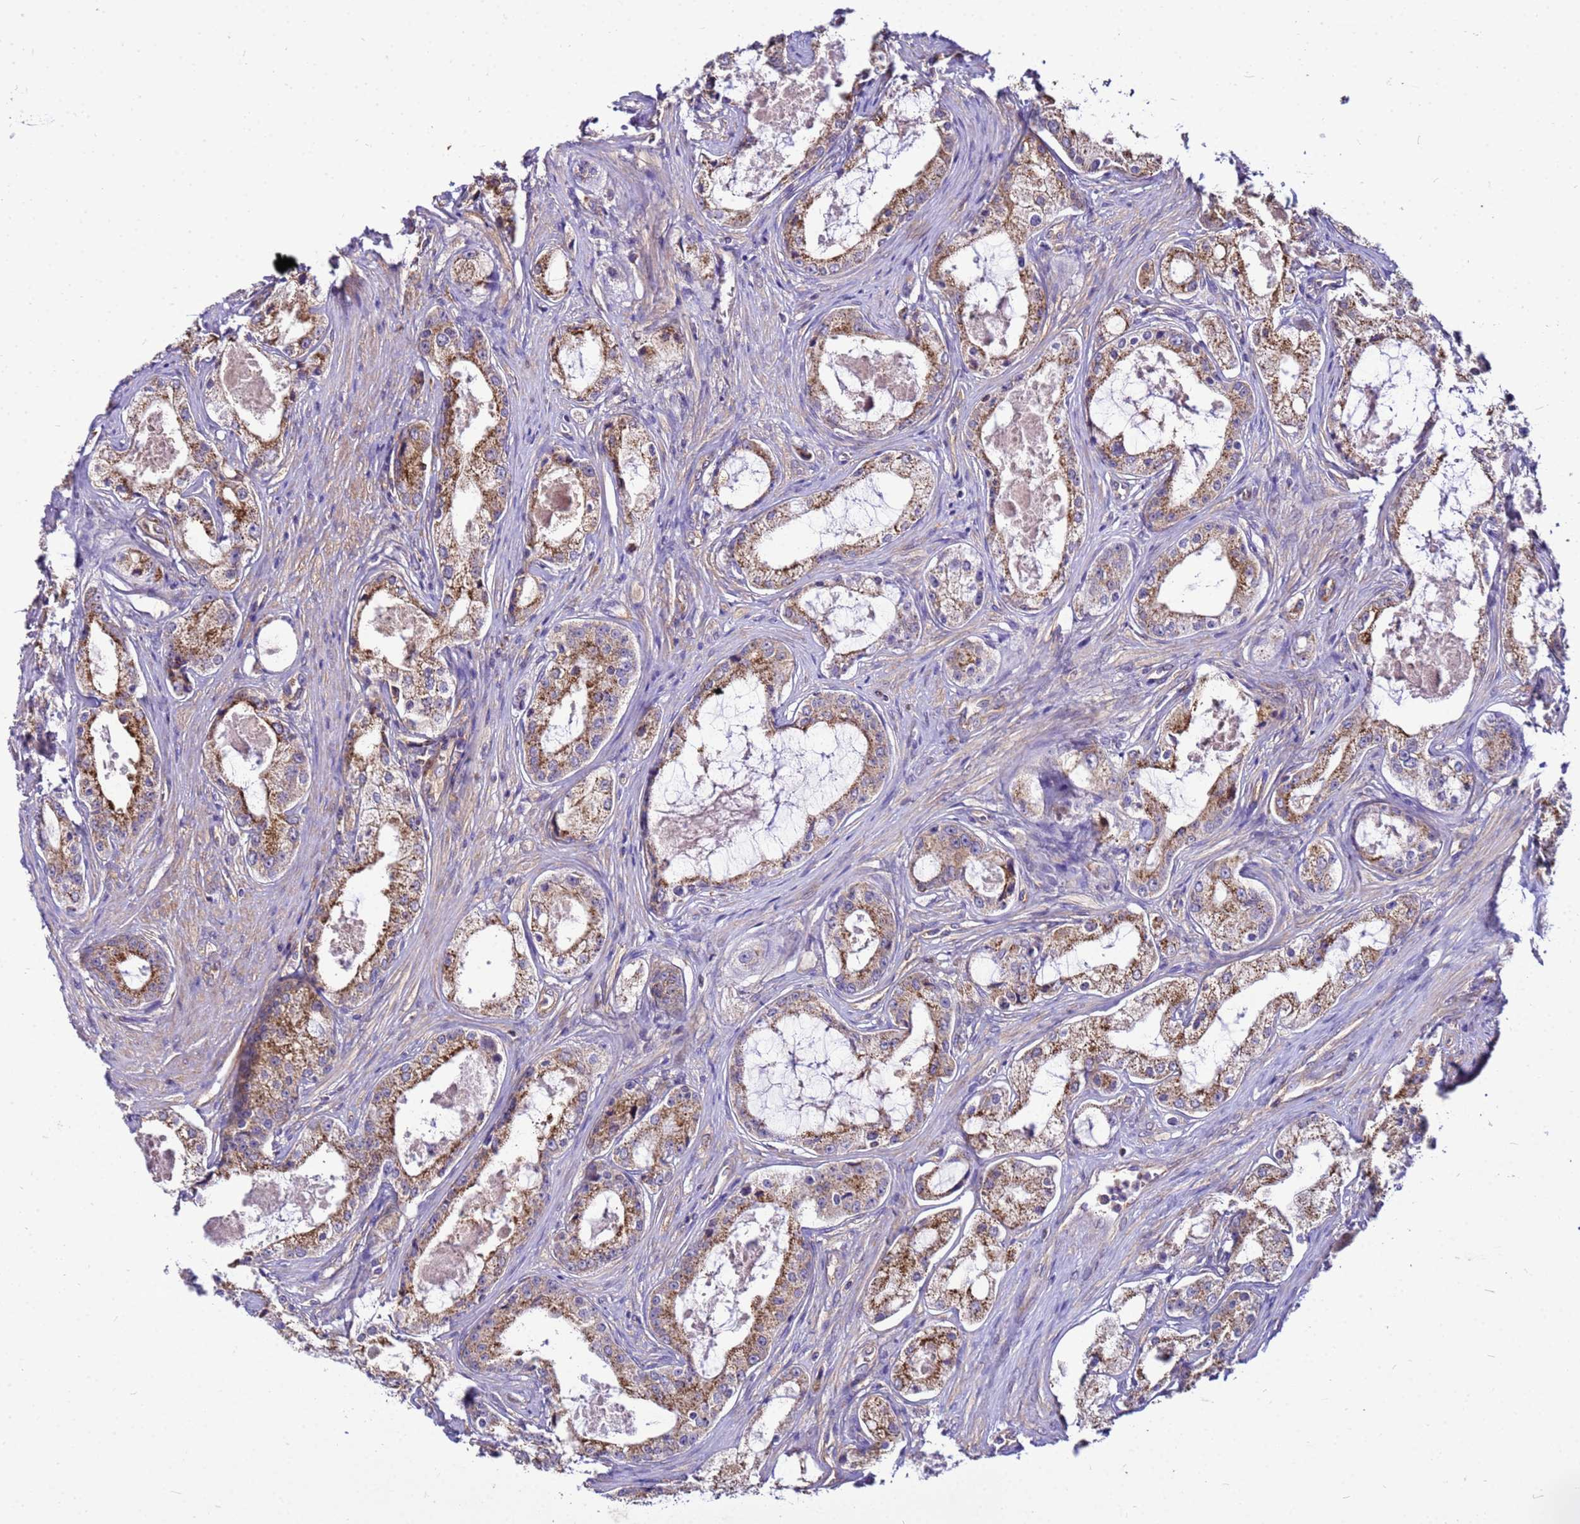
{"staining": {"intensity": "moderate", "quantity": ">75%", "location": "cytoplasmic/membranous"}, "tissue": "prostate cancer", "cell_type": "Tumor cells", "image_type": "cancer", "snomed": [{"axis": "morphology", "description": "Adenocarcinoma, Low grade"}, {"axis": "topography", "description": "Prostate"}], "caption": "A high-resolution photomicrograph shows immunohistochemistry staining of adenocarcinoma (low-grade) (prostate), which demonstrates moderate cytoplasmic/membranous positivity in approximately >75% of tumor cells.", "gene": "PKD1", "patient": {"sex": "male", "age": 68}}